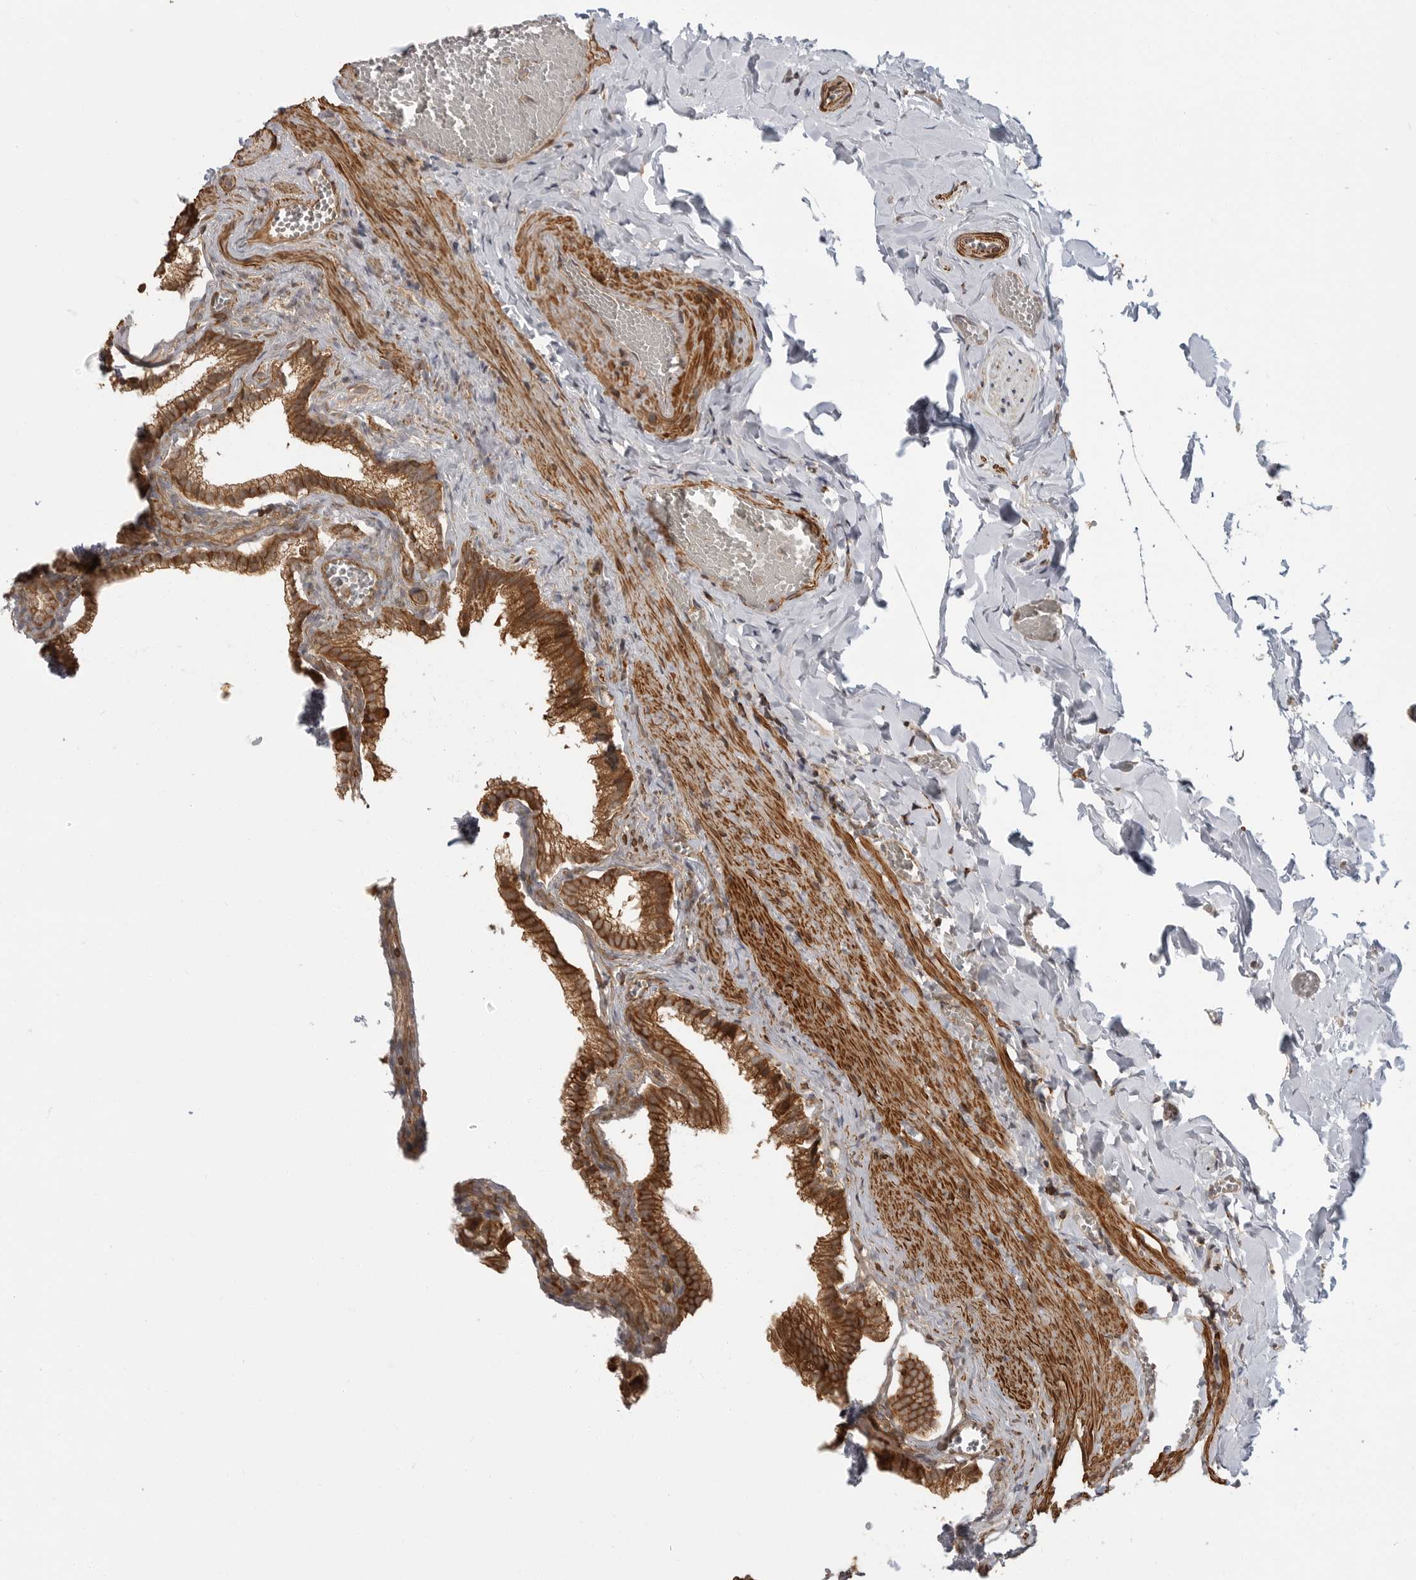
{"staining": {"intensity": "moderate", "quantity": ">75%", "location": "cytoplasmic/membranous"}, "tissue": "gallbladder", "cell_type": "Glandular cells", "image_type": "normal", "snomed": [{"axis": "morphology", "description": "Normal tissue, NOS"}, {"axis": "topography", "description": "Gallbladder"}], "caption": "Moderate cytoplasmic/membranous expression for a protein is identified in about >75% of glandular cells of normal gallbladder using immunohistochemistry.", "gene": "ERN1", "patient": {"sex": "male", "age": 38}}